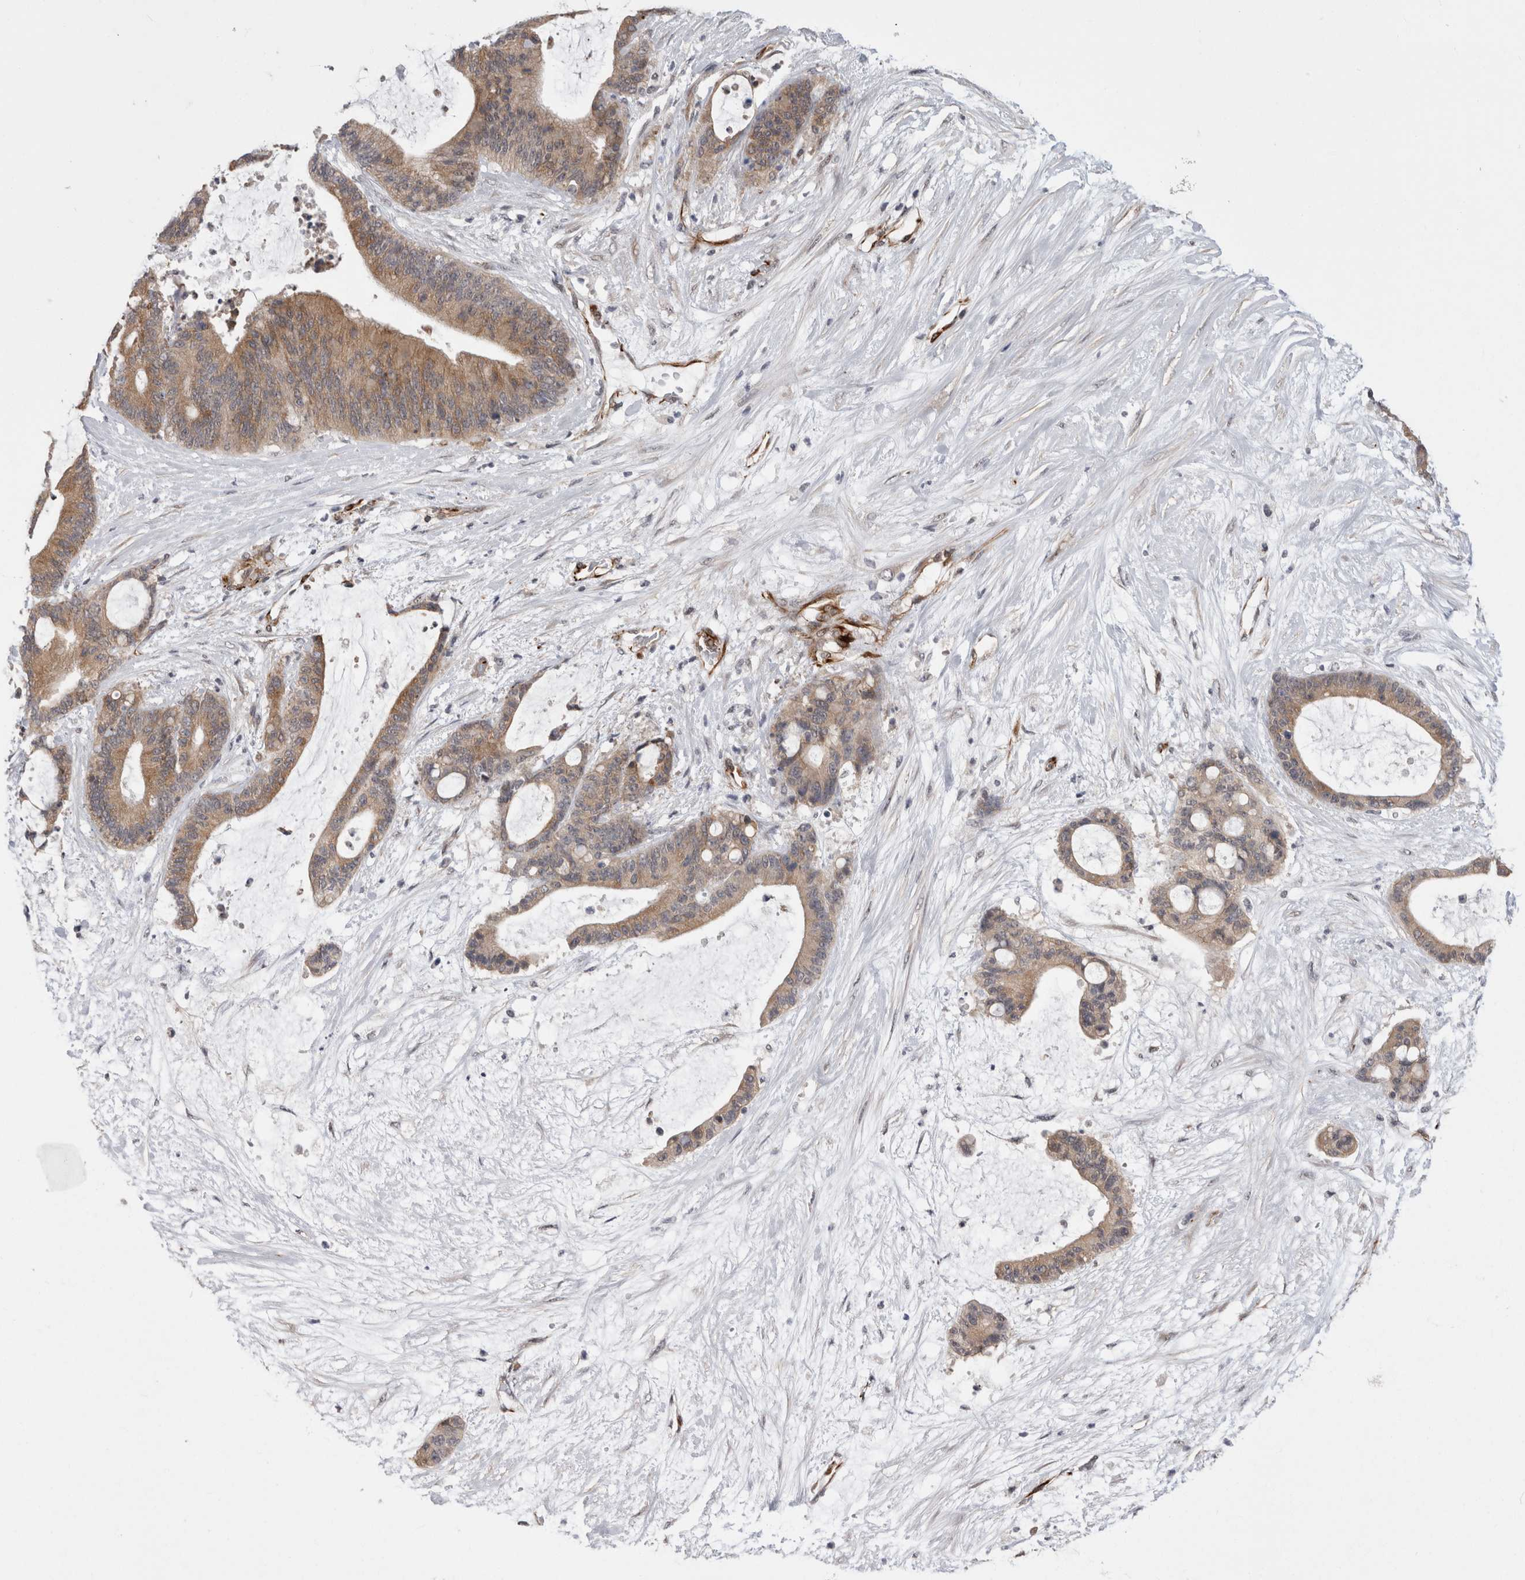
{"staining": {"intensity": "moderate", "quantity": ">75%", "location": "cytoplasmic/membranous"}, "tissue": "liver cancer", "cell_type": "Tumor cells", "image_type": "cancer", "snomed": [{"axis": "morphology", "description": "Cholangiocarcinoma"}, {"axis": "topography", "description": "Liver"}], "caption": "Liver cholangiocarcinoma was stained to show a protein in brown. There is medium levels of moderate cytoplasmic/membranous staining in approximately >75% of tumor cells.", "gene": "FAM83H", "patient": {"sex": "female", "age": 73}}